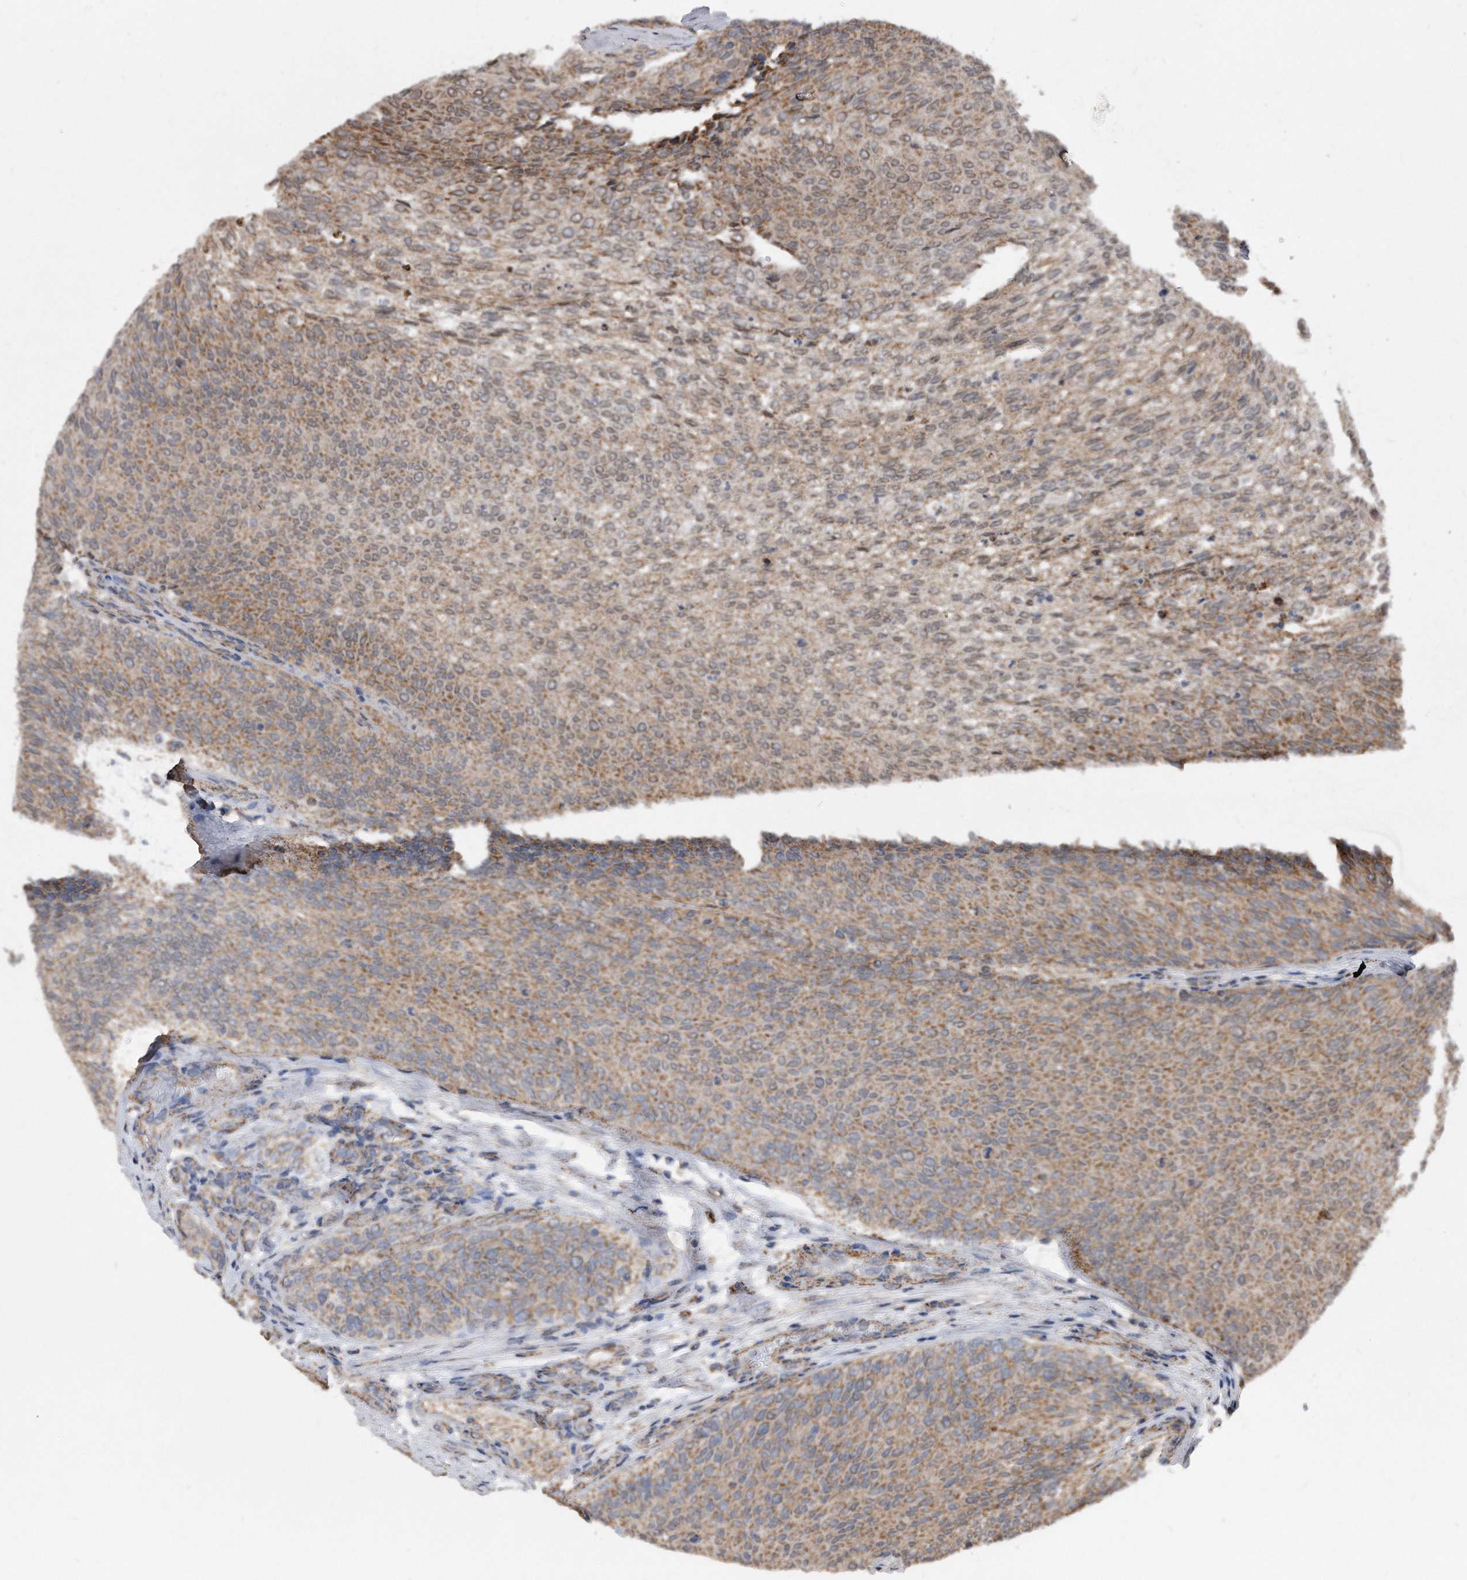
{"staining": {"intensity": "moderate", "quantity": ">75%", "location": "cytoplasmic/membranous"}, "tissue": "urothelial cancer", "cell_type": "Tumor cells", "image_type": "cancer", "snomed": [{"axis": "morphology", "description": "Urothelial carcinoma, Low grade"}, {"axis": "topography", "description": "Urinary bladder"}], "caption": "Immunohistochemistry (IHC) of human urothelial carcinoma (low-grade) demonstrates medium levels of moderate cytoplasmic/membranous staining in about >75% of tumor cells. (DAB (3,3'-diaminobenzidine) IHC with brightfield microscopy, high magnification).", "gene": "DUSP22", "patient": {"sex": "female", "age": 79}}